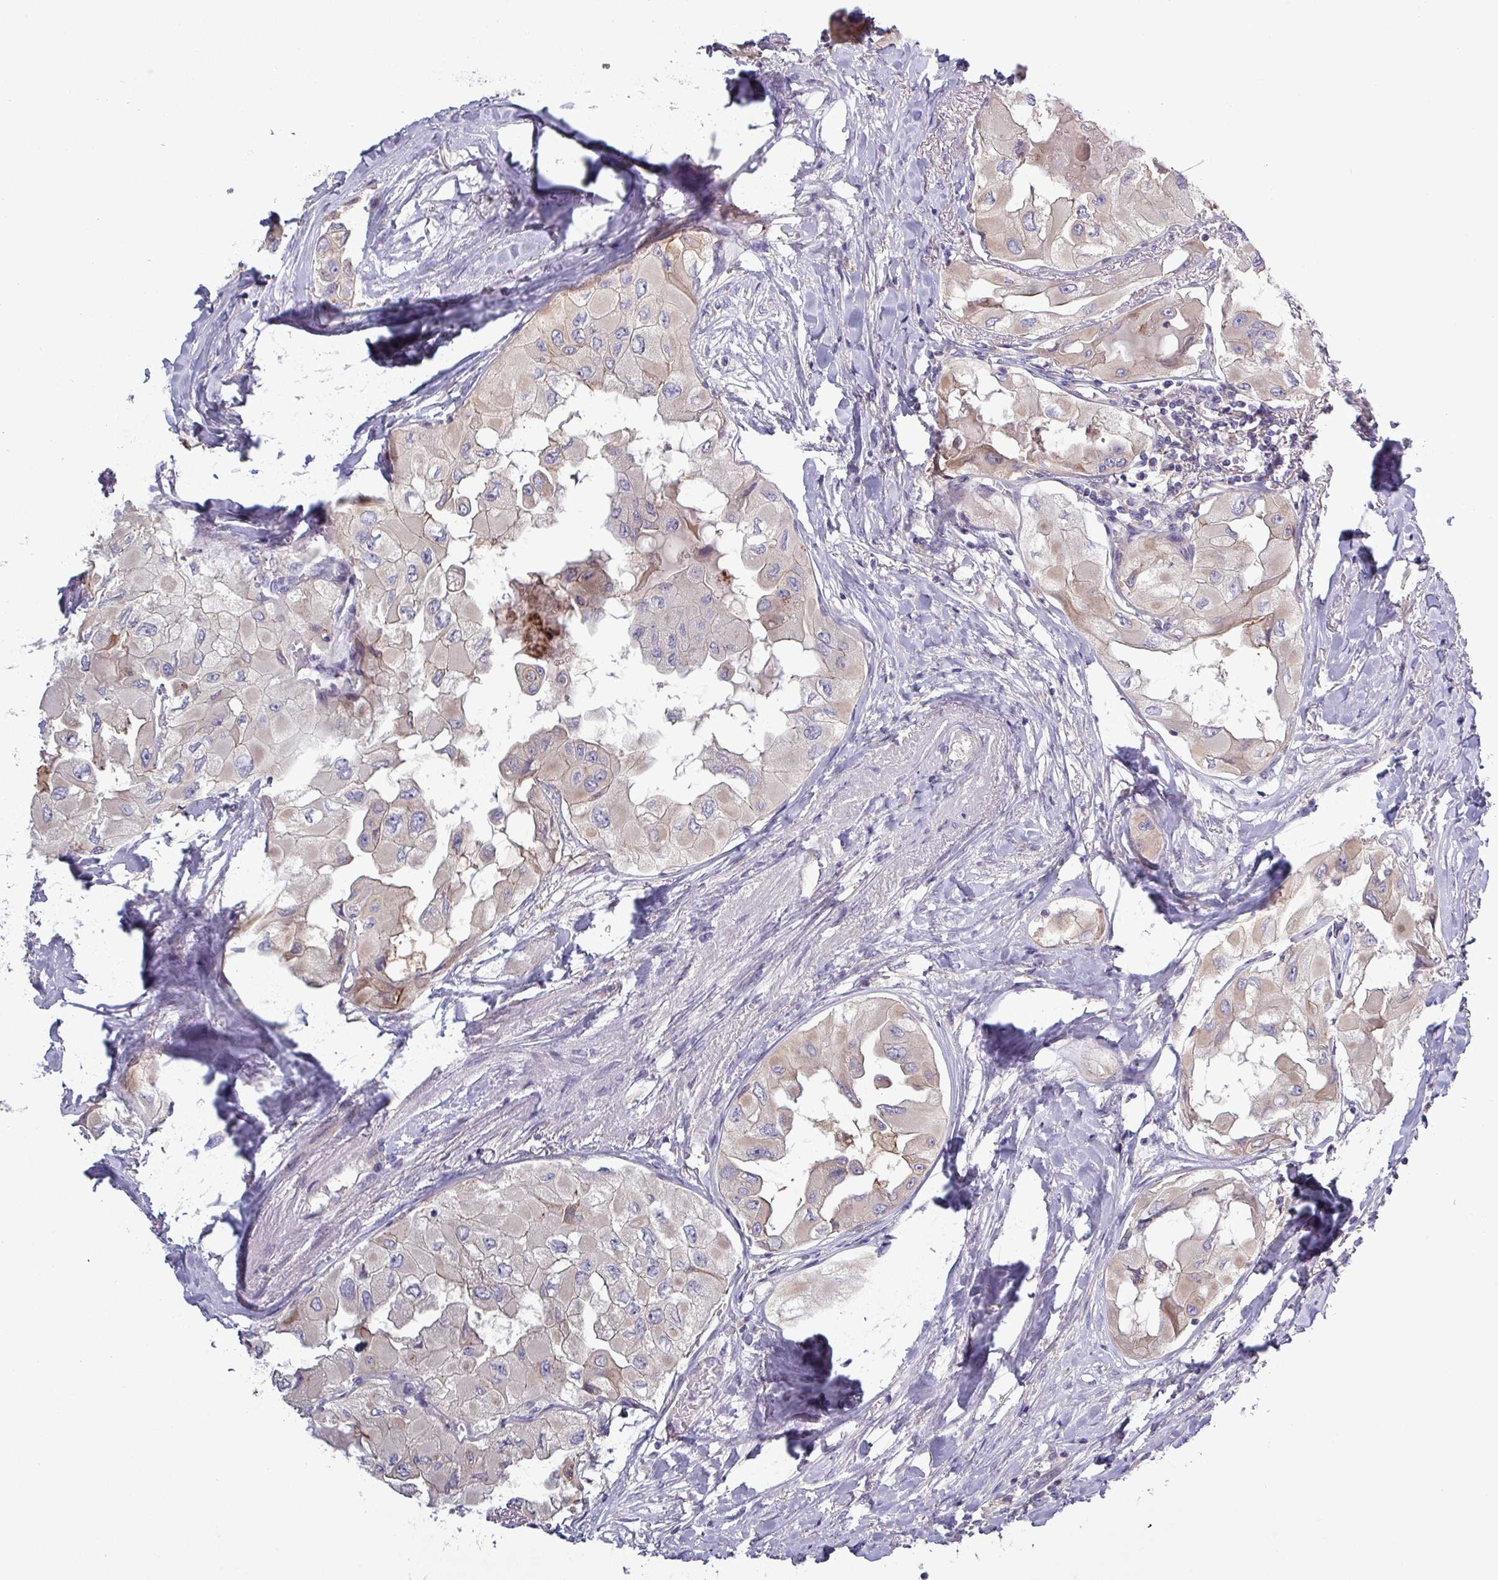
{"staining": {"intensity": "negative", "quantity": "none", "location": "none"}, "tissue": "thyroid cancer", "cell_type": "Tumor cells", "image_type": "cancer", "snomed": [{"axis": "morphology", "description": "Normal tissue, NOS"}, {"axis": "morphology", "description": "Papillary adenocarcinoma, NOS"}, {"axis": "topography", "description": "Thyroid gland"}], "caption": "There is no significant positivity in tumor cells of papillary adenocarcinoma (thyroid).", "gene": "PLIN2", "patient": {"sex": "female", "age": 59}}